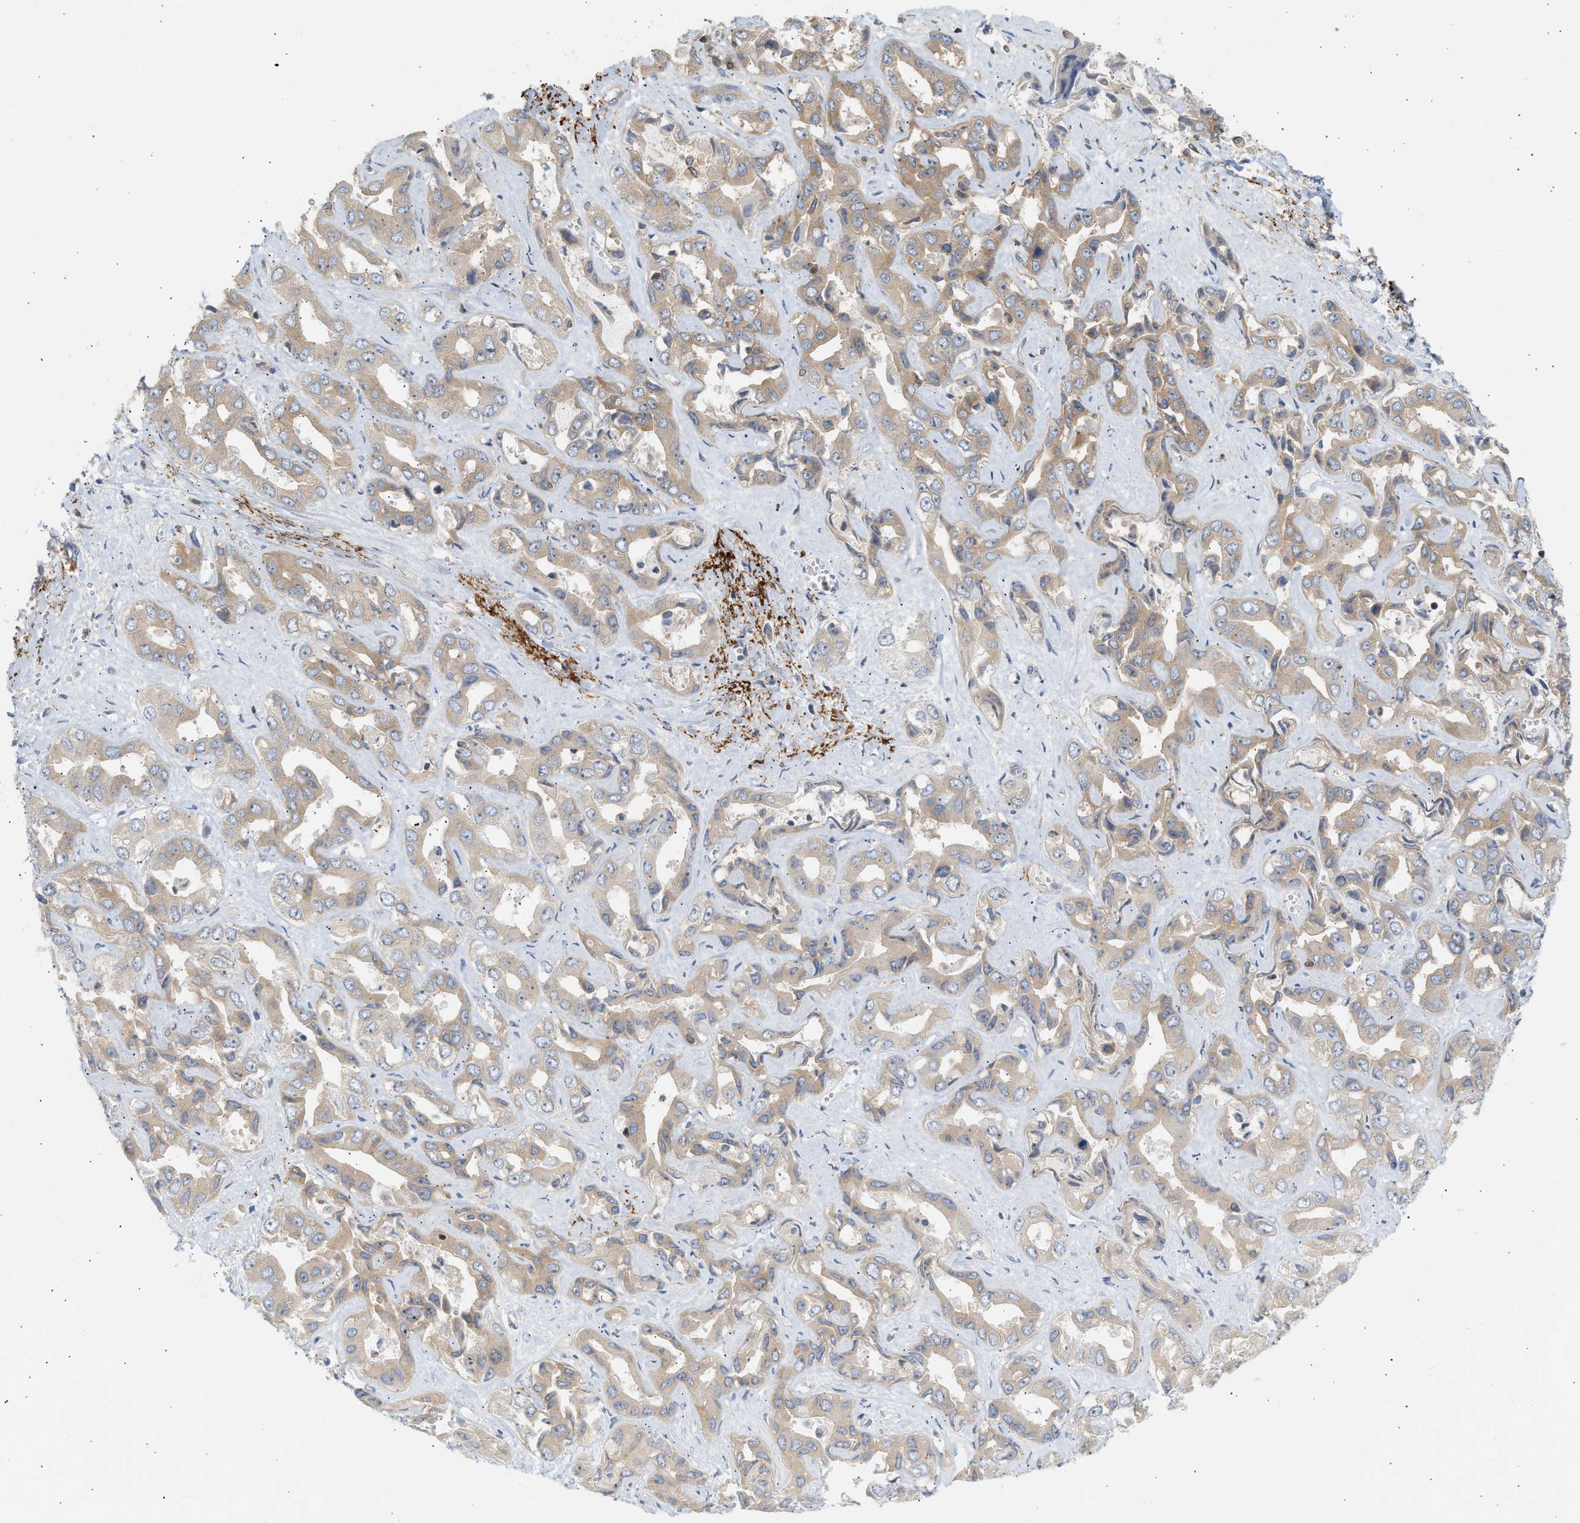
{"staining": {"intensity": "moderate", "quantity": "25%-75%", "location": "cytoplasmic/membranous"}, "tissue": "liver cancer", "cell_type": "Tumor cells", "image_type": "cancer", "snomed": [{"axis": "morphology", "description": "Cholangiocarcinoma"}, {"axis": "topography", "description": "Liver"}], "caption": "Protein staining displays moderate cytoplasmic/membranous staining in about 25%-75% of tumor cells in liver cancer. (Stains: DAB (3,3'-diaminobenzidine) in brown, nuclei in blue, Microscopy: brightfield microscopy at high magnification).", "gene": "STRN", "patient": {"sex": "female", "age": 52}}